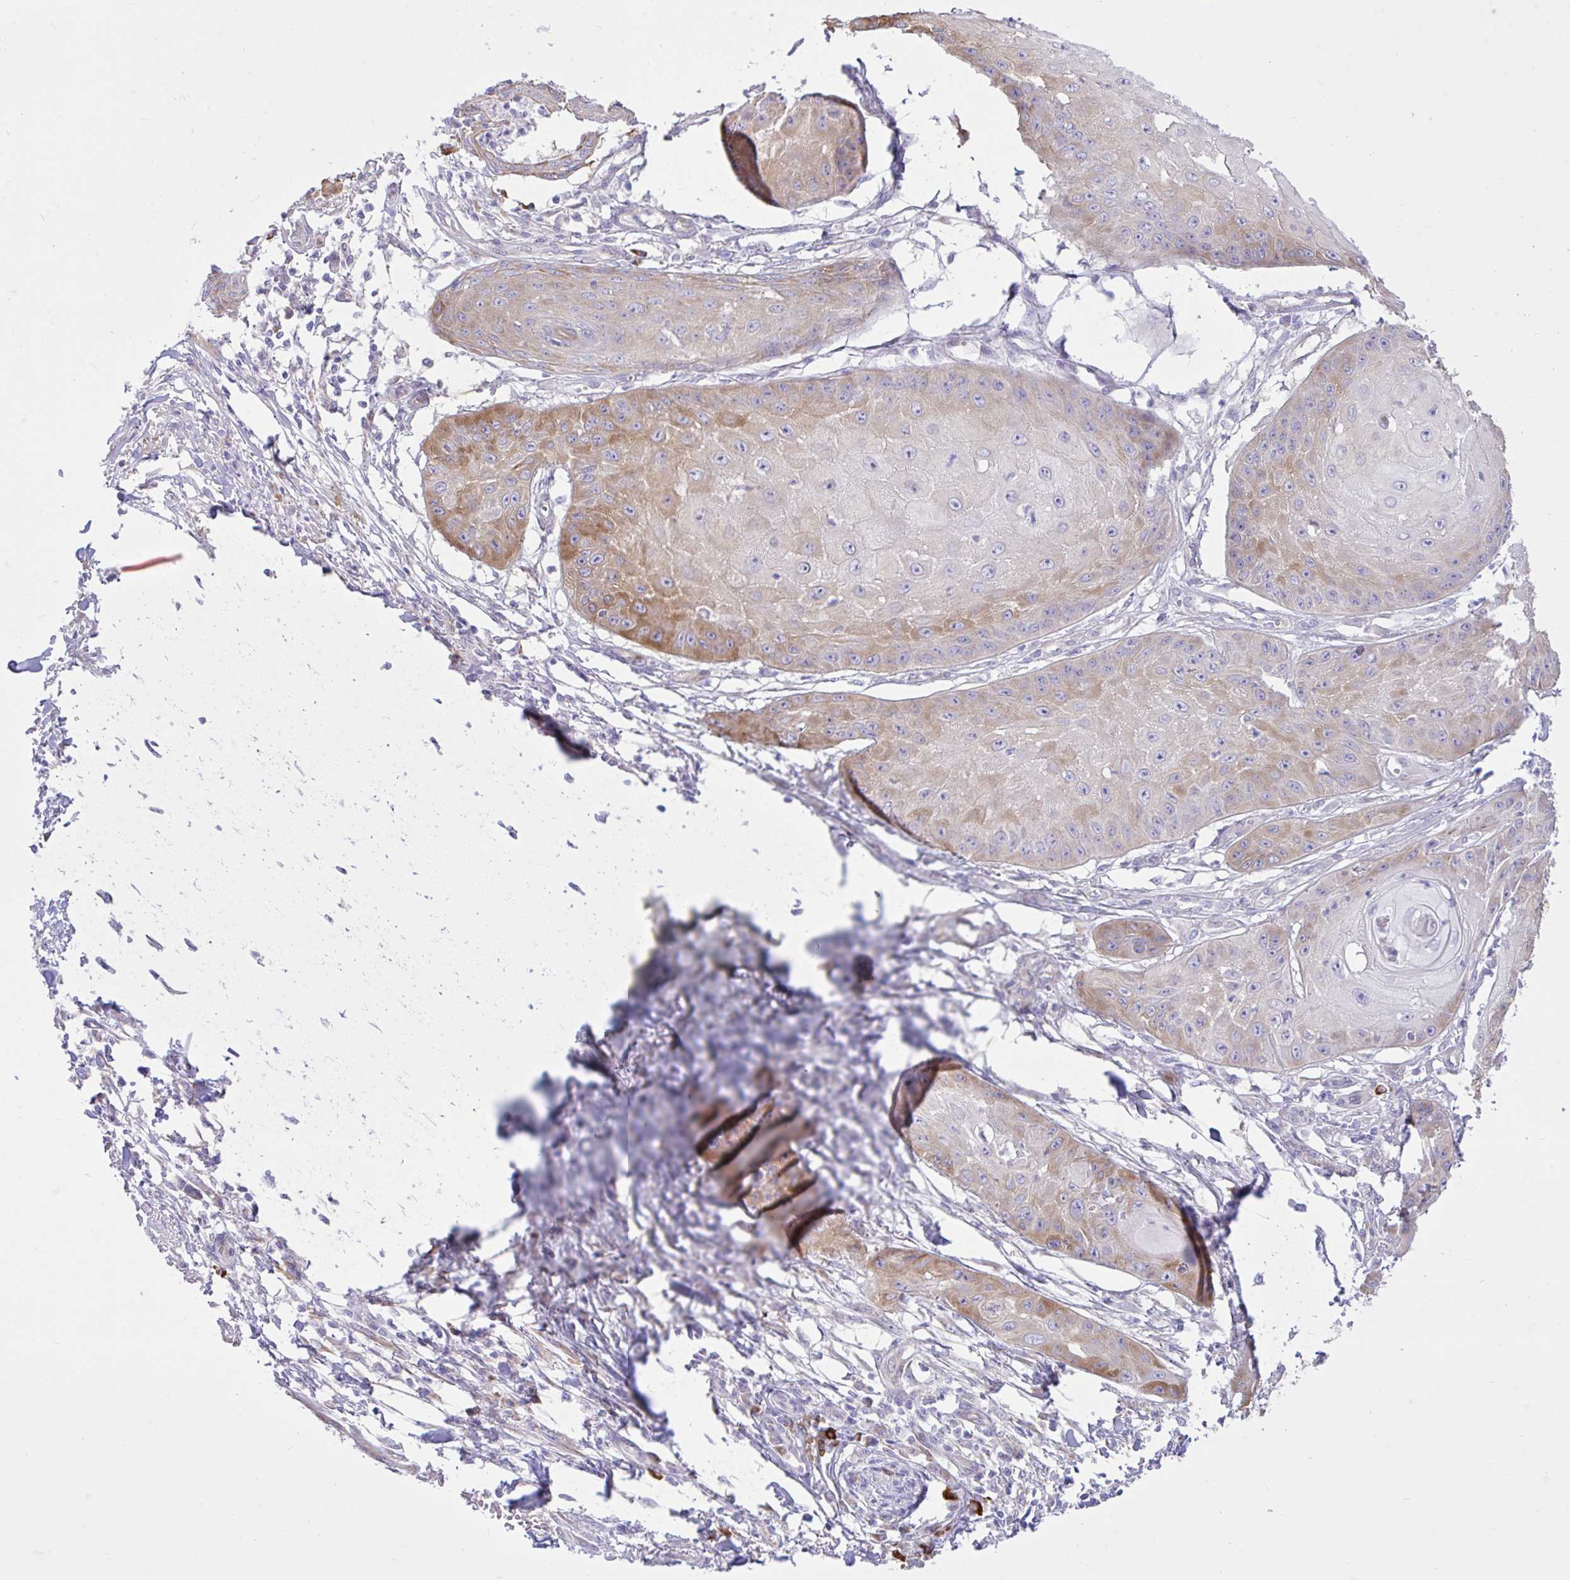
{"staining": {"intensity": "moderate", "quantity": "<25%", "location": "cytoplasmic/membranous"}, "tissue": "skin cancer", "cell_type": "Tumor cells", "image_type": "cancer", "snomed": [{"axis": "morphology", "description": "Squamous cell carcinoma, NOS"}, {"axis": "topography", "description": "Skin"}], "caption": "The histopathology image exhibits a brown stain indicating the presence of a protein in the cytoplasmic/membranous of tumor cells in skin cancer (squamous cell carcinoma).", "gene": "EEF1A2", "patient": {"sex": "male", "age": 70}}